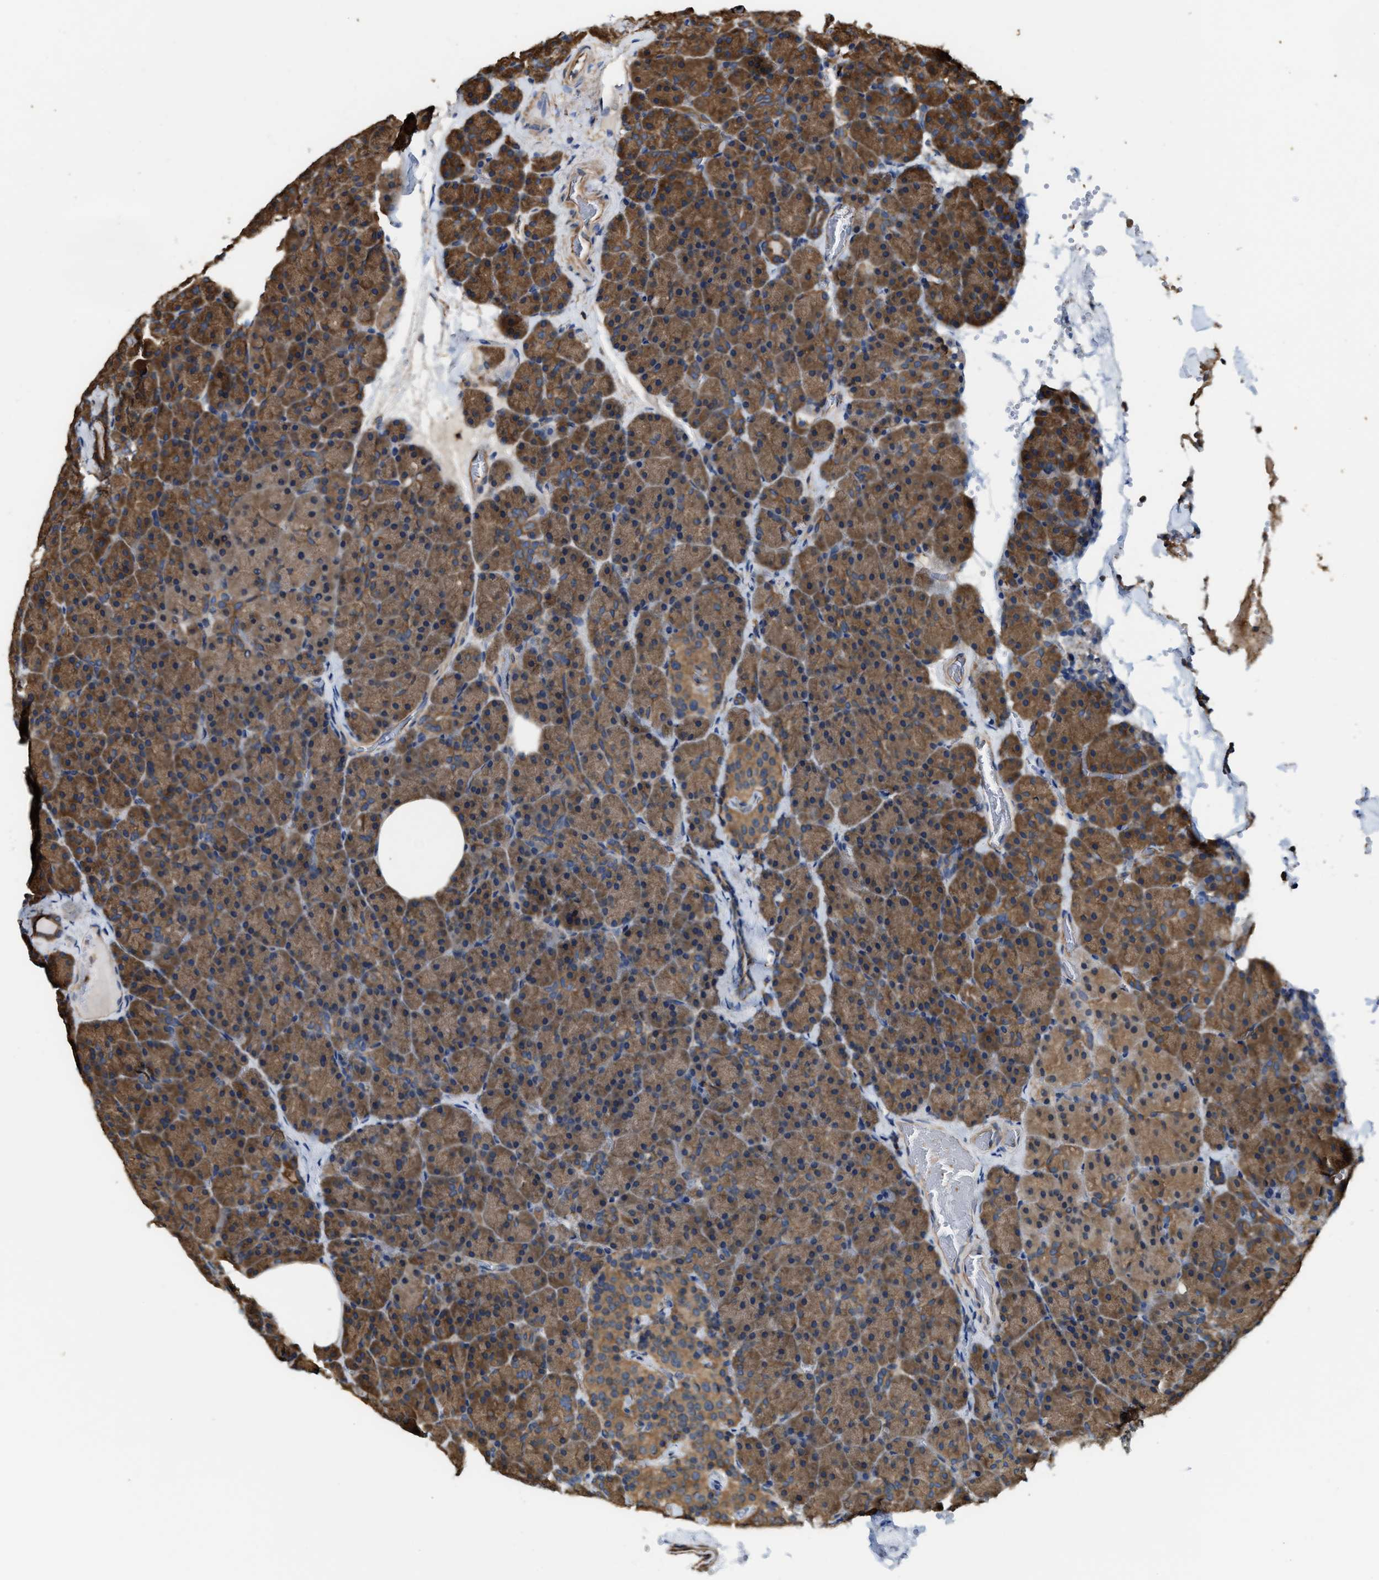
{"staining": {"intensity": "moderate", "quantity": ">75%", "location": "cytoplasmic/membranous"}, "tissue": "pancreas", "cell_type": "Exocrine glandular cells", "image_type": "normal", "snomed": [{"axis": "morphology", "description": "Normal tissue, NOS"}, {"axis": "morphology", "description": "Carcinoid, malignant, NOS"}, {"axis": "topography", "description": "Pancreas"}], "caption": "Human pancreas stained for a protein (brown) exhibits moderate cytoplasmic/membranous positive positivity in about >75% of exocrine glandular cells.", "gene": "ATIC", "patient": {"sex": "female", "age": 35}}